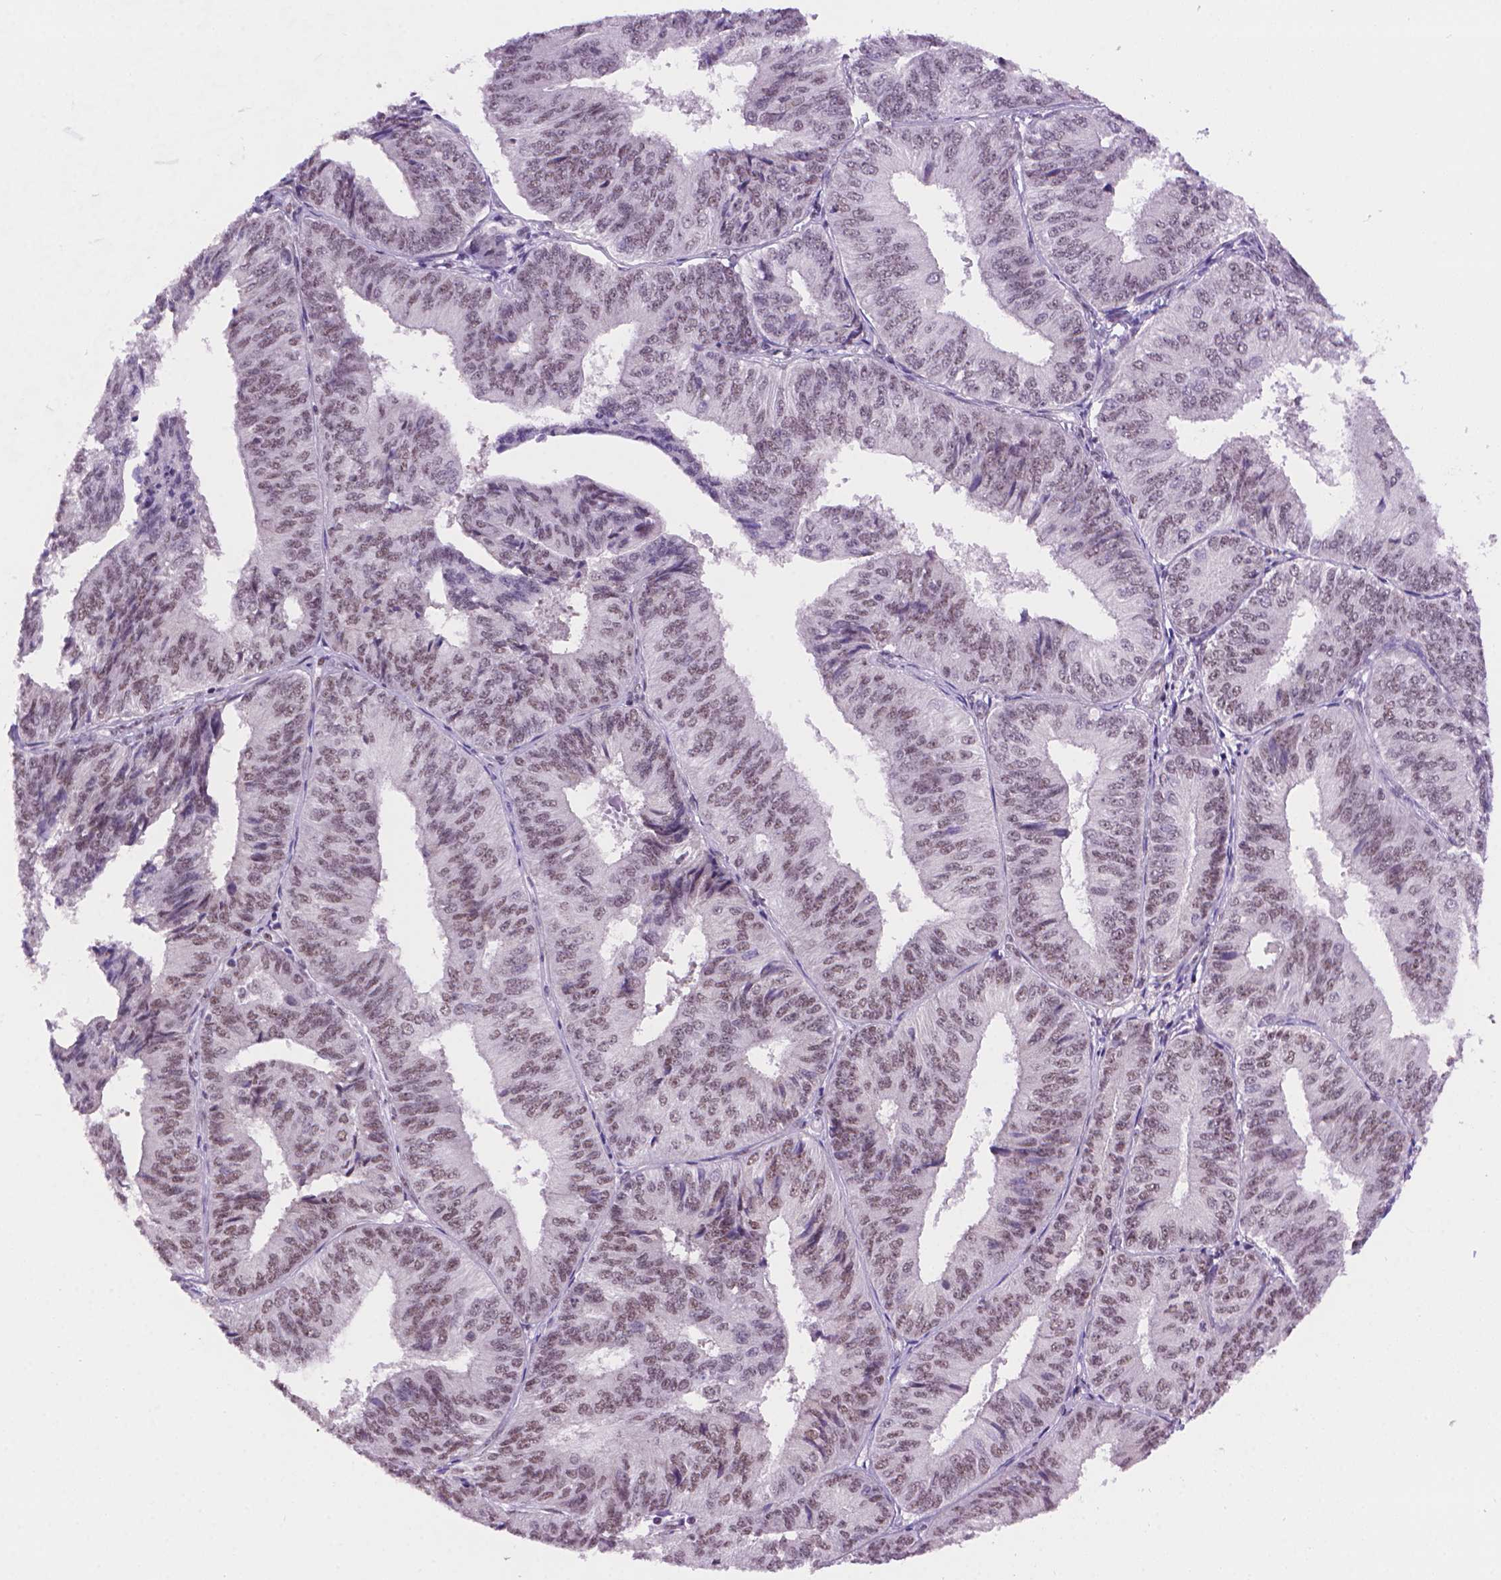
{"staining": {"intensity": "weak", "quantity": ">75%", "location": "nuclear"}, "tissue": "endometrial cancer", "cell_type": "Tumor cells", "image_type": "cancer", "snomed": [{"axis": "morphology", "description": "Adenocarcinoma, NOS"}, {"axis": "topography", "description": "Endometrium"}], "caption": "Brown immunohistochemical staining in human endometrial cancer (adenocarcinoma) reveals weak nuclear positivity in approximately >75% of tumor cells.", "gene": "UBN1", "patient": {"sex": "female", "age": 58}}